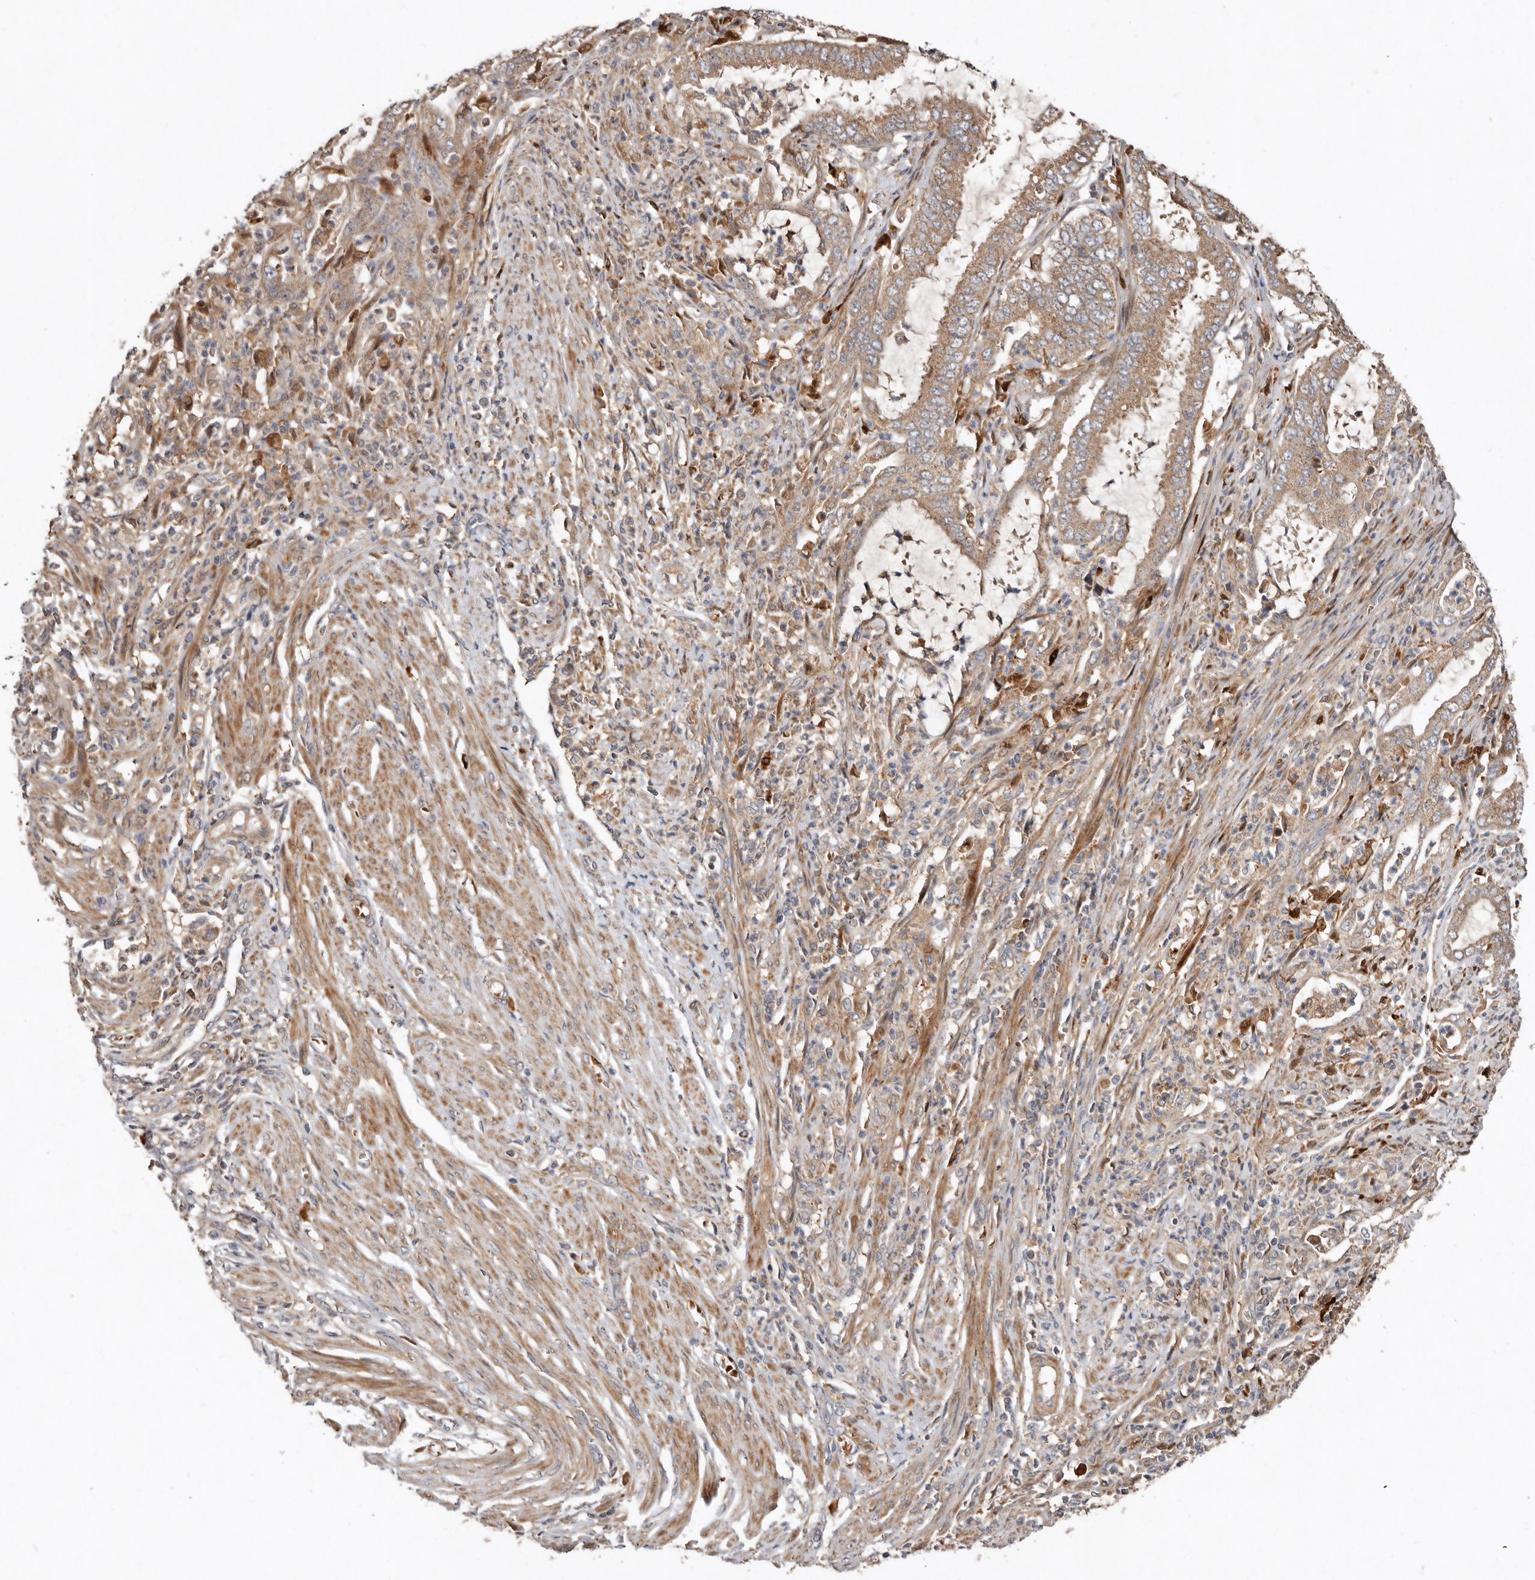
{"staining": {"intensity": "moderate", "quantity": ">75%", "location": "cytoplasmic/membranous"}, "tissue": "endometrial cancer", "cell_type": "Tumor cells", "image_type": "cancer", "snomed": [{"axis": "morphology", "description": "Adenocarcinoma, NOS"}, {"axis": "topography", "description": "Endometrium"}], "caption": "Endometrial cancer (adenocarcinoma) was stained to show a protein in brown. There is medium levels of moderate cytoplasmic/membranous expression in about >75% of tumor cells. The protein of interest is stained brown, and the nuclei are stained in blue (DAB IHC with brightfield microscopy, high magnification).", "gene": "GOT1L1", "patient": {"sex": "female", "age": 51}}